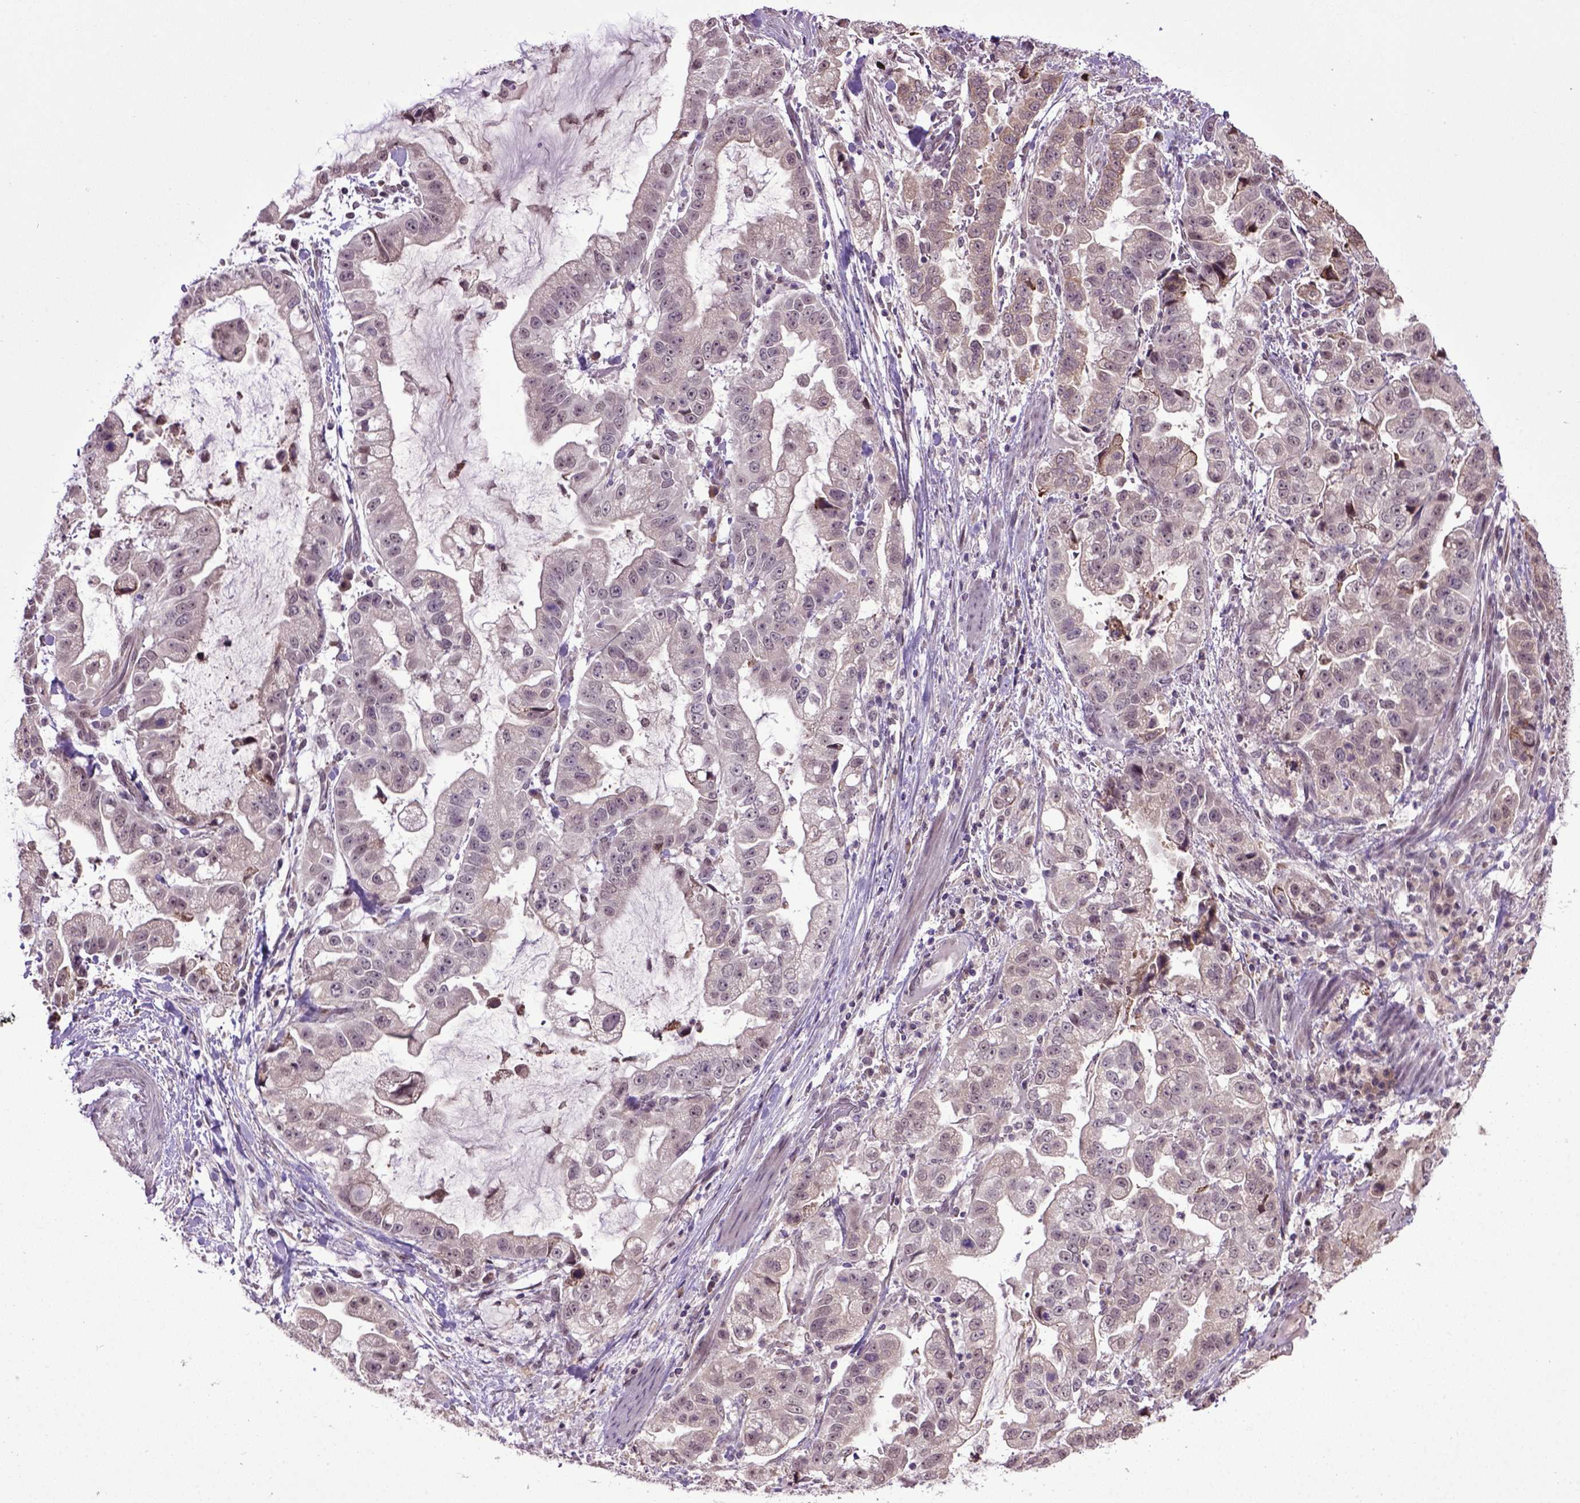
{"staining": {"intensity": "moderate", "quantity": "<25%", "location": "cytoplasmic/membranous"}, "tissue": "stomach cancer", "cell_type": "Tumor cells", "image_type": "cancer", "snomed": [{"axis": "morphology", "description": "Adenocarcinoma, NOS"}, {"axis": "topography", "description": "Stomach"}], "caption": "Tumor cells exhibit low levels of moderate cytoplasmic/membranous staining in approximately <25% of cells in human stomach cancer (adenocarcinoma).", "gene": "RAB43", "patient": {"sex": "male", "age": 59}}